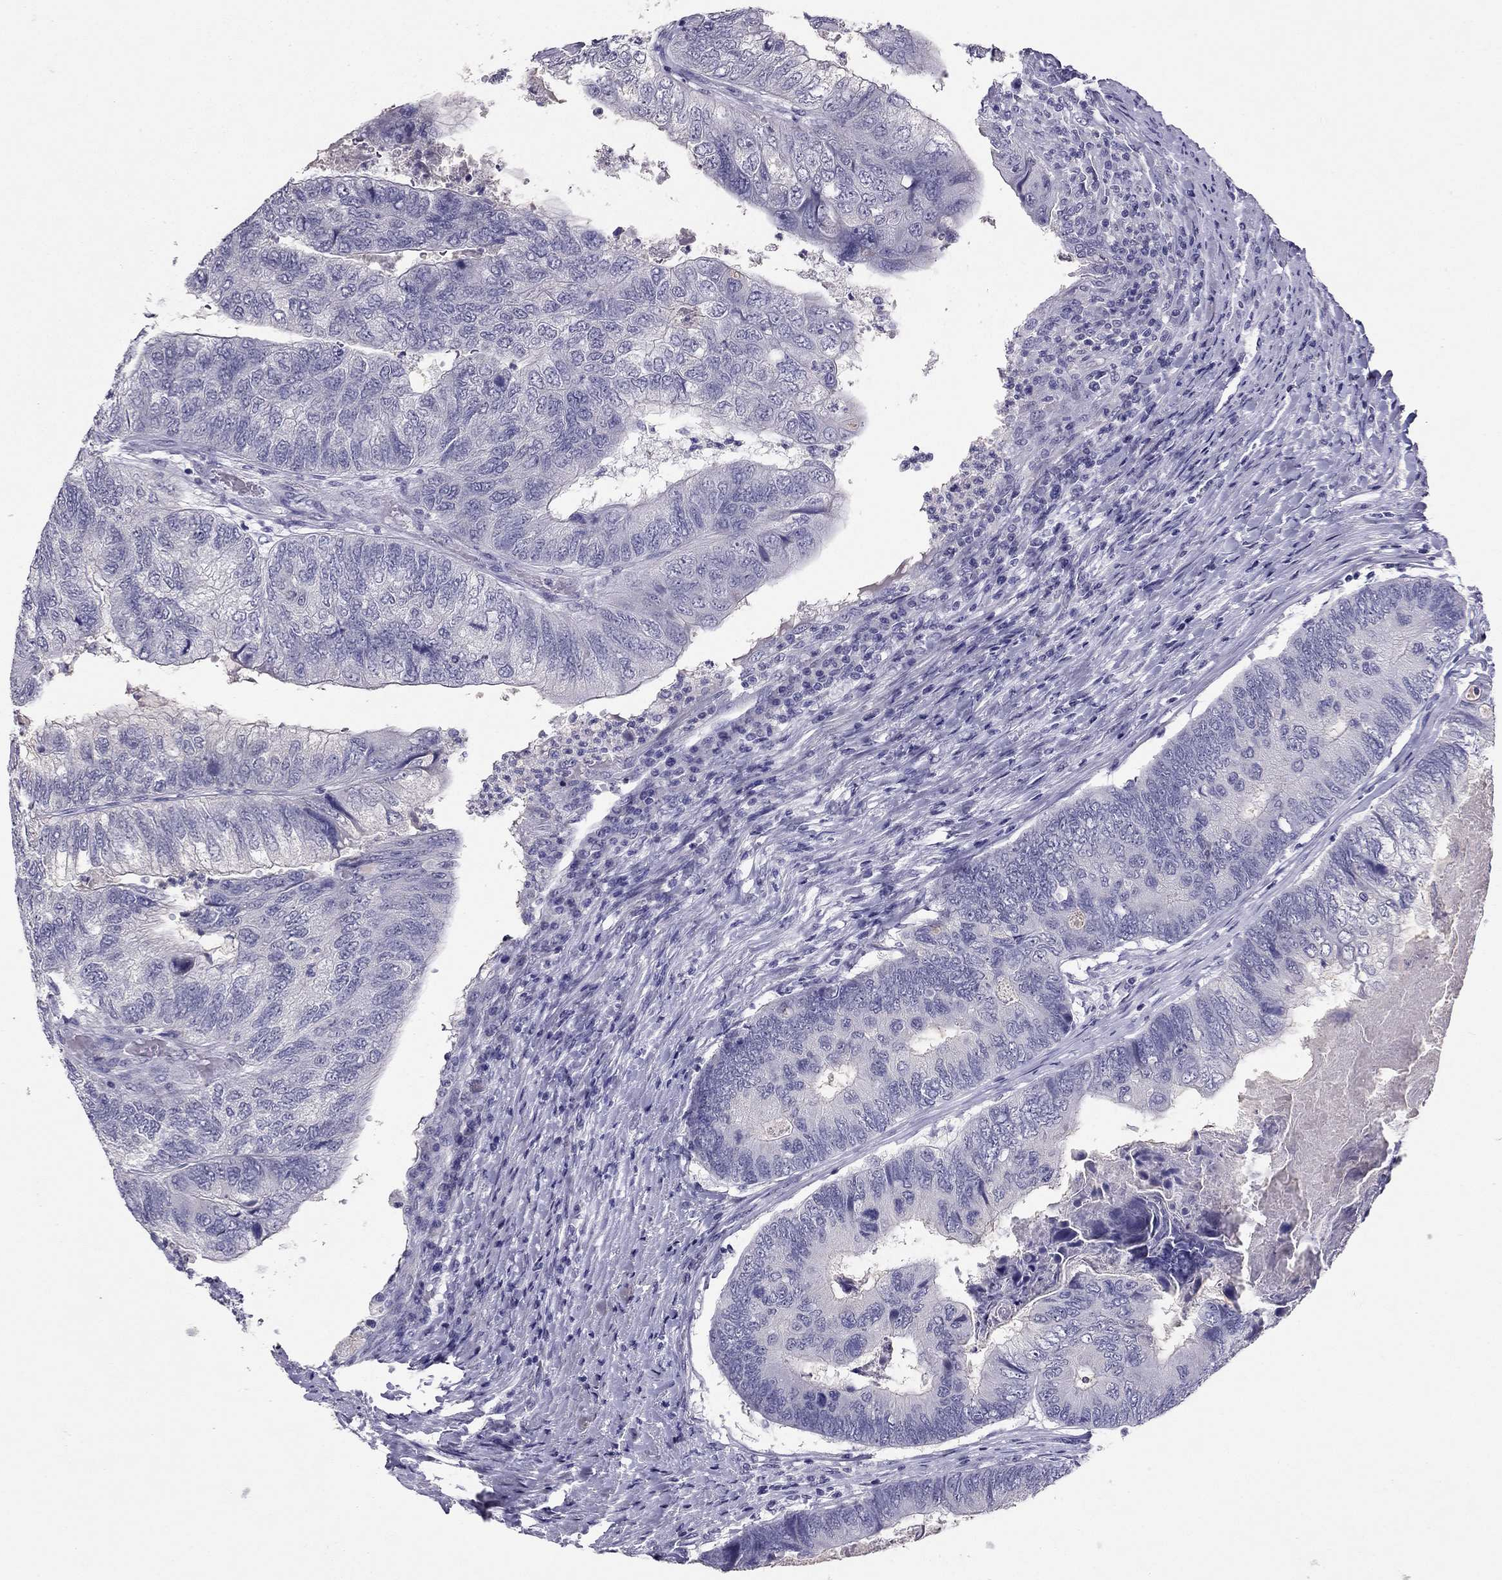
{"staining": {"intensity": "negative", "quantity": "none", "location": "none"}, "tissue": "colorectal cancer", "cell_type": "Tumor cells", "image_type": "cancer", "snomed": [{"axis": "morphology", "description": "Adenocarcinoma, NOS"}, {"axis": "topography", "description": "Colon"}], "caption": "The histopathology image demonstrates no significant expression in tumor cells of colorectal adenocarcinoma.", "gene": "RHO", "patient": {"sex": "female", "age": 67}}